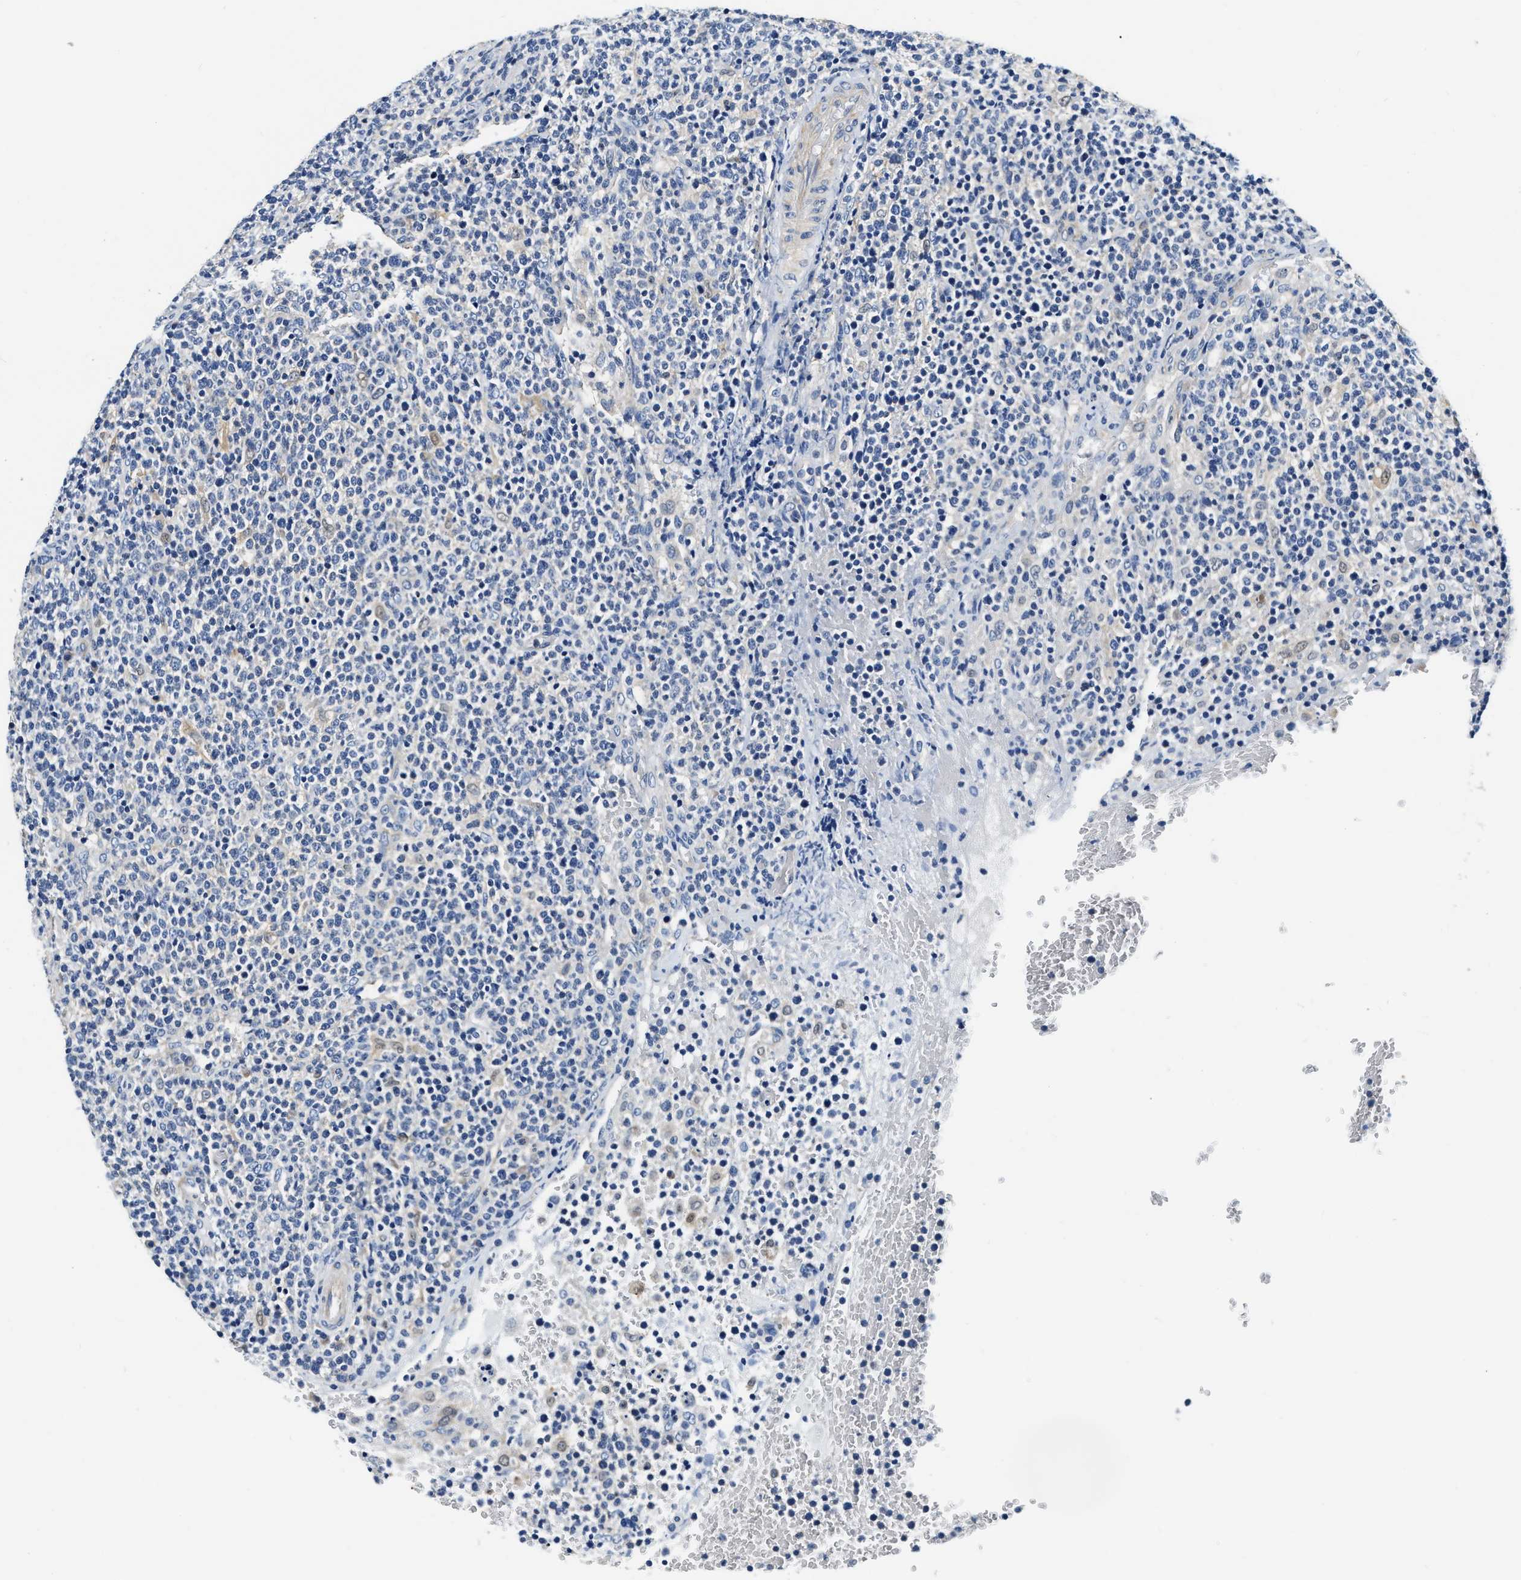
{"staining": {"intensity": "negative", "quantity": "none", "location": "none"}, "tissue": "lymphoma", "cell_type": "Tumor cells", "image_type": "cancer", "snomed": [{"axis": "morphology", "description": "Malignant lymphoma, non-Hodgkin's type, High grade"}, {"axis": "topography", "description": "Lymph node"}], "caption": "Immunohistochemistry (IHC) photomicrograph of neoplastic tissue: lymphoma stained with DAB displays no significant protein staining in tumor cells.", "gene": "EIF2AK2", "patient": {"sex": "male", "age": 61}}